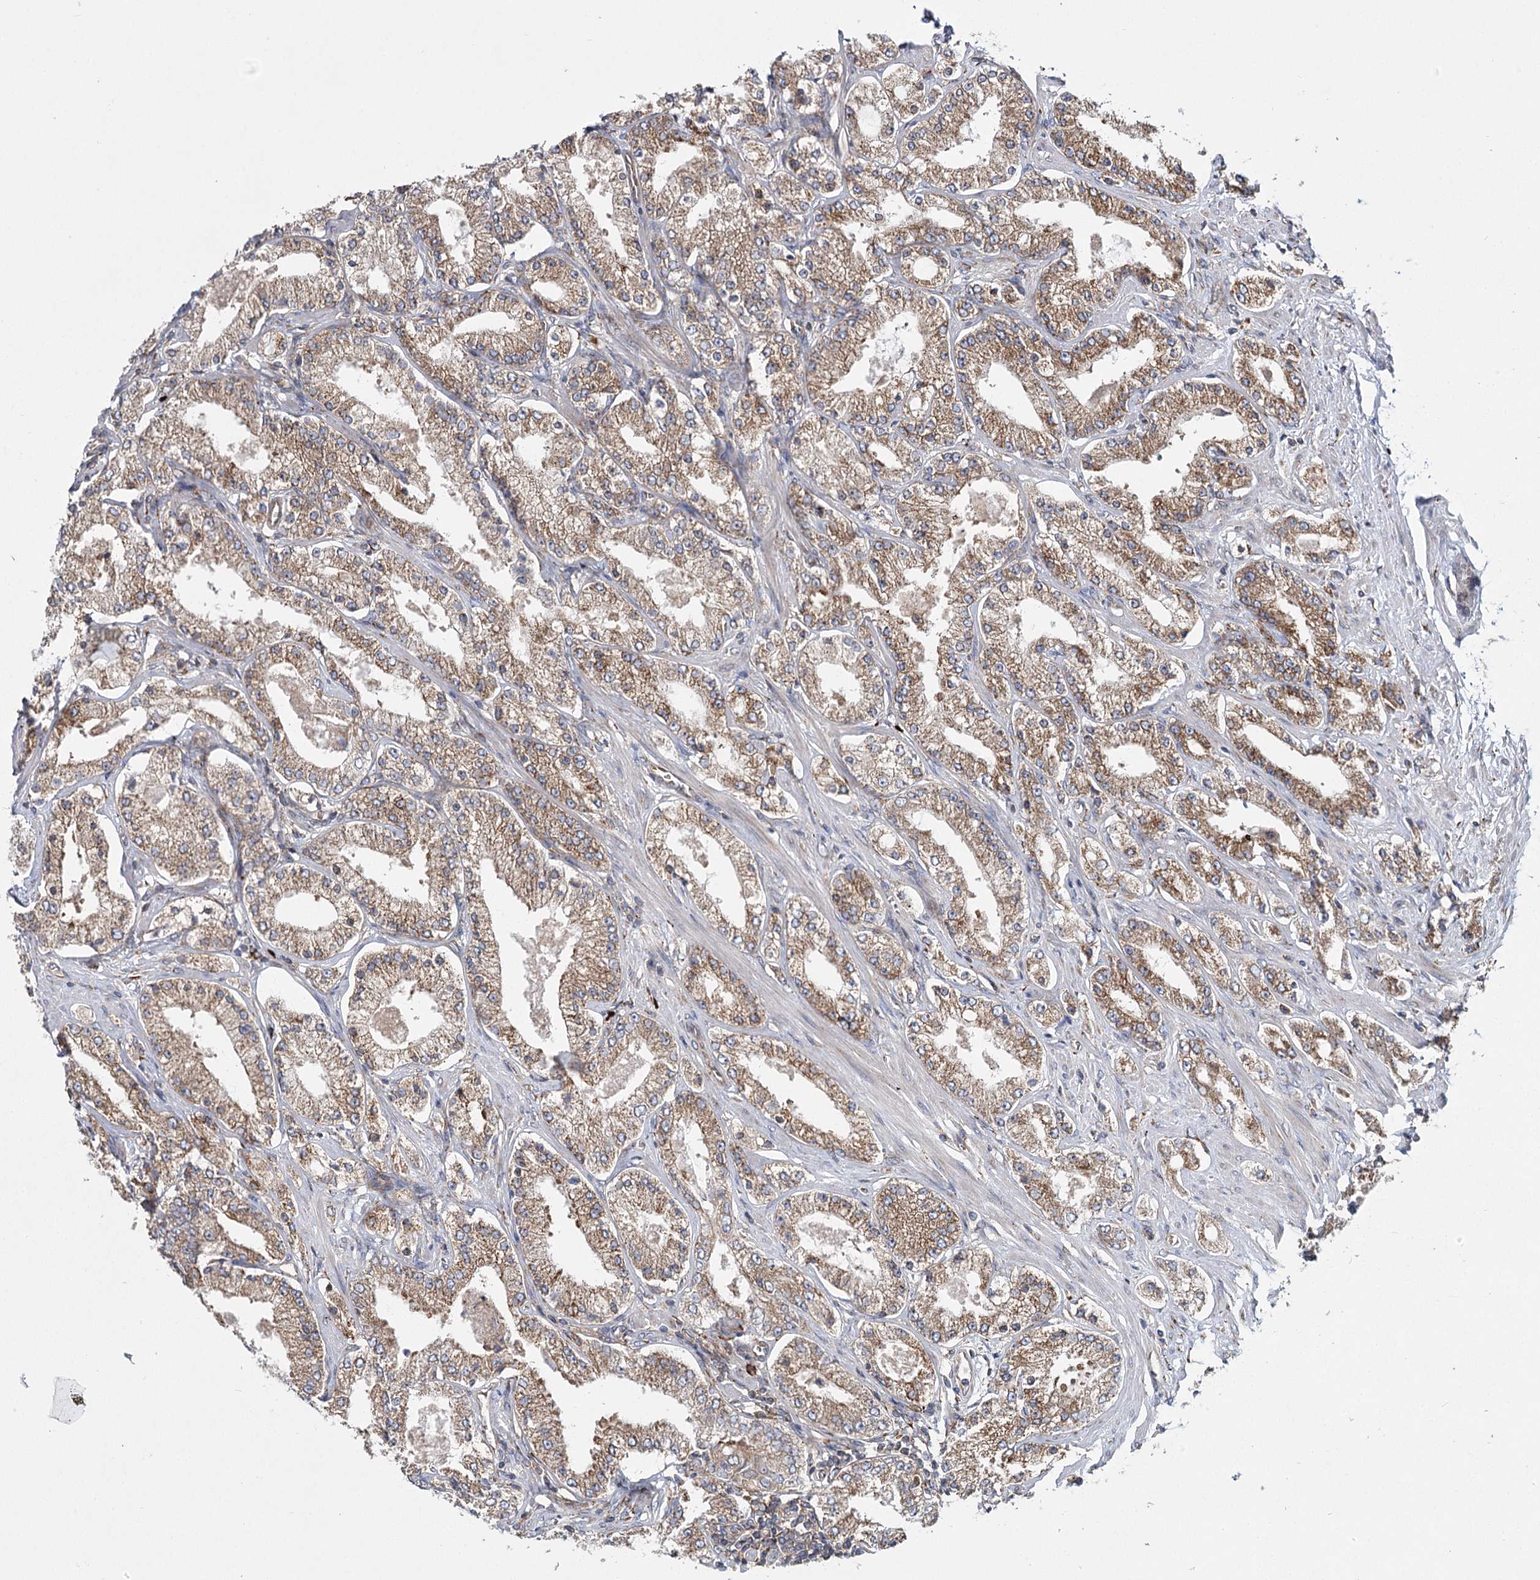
{"staining": {"intensity": "moderate", "quantity": ">75%", "location": "cytoplasmic/membranous"}, "tissue": "prostate cancer", "cell_type": "Tumor cells", "image_type": "cancer", "snomed": [{"axis": "morphology", "description": "Adenocarcinoma, Low grade"}, {"axis": "topography", "description": "Prostate"}], "caption": "Immunohistochemical staining of prostate cancer demonstrates moderate cytoplasmic/membranous protein staining in approximately >75% of tumor cells. The staining was performed using DAB (3,3'-diaminobenzidine) to visualize the protein expression in brown, while the nuclei were stained in blue with hematoxylin (Magnification: 20x).", "gene": "POGLUT1", "patient": {"sex": "male", "age": 69}}